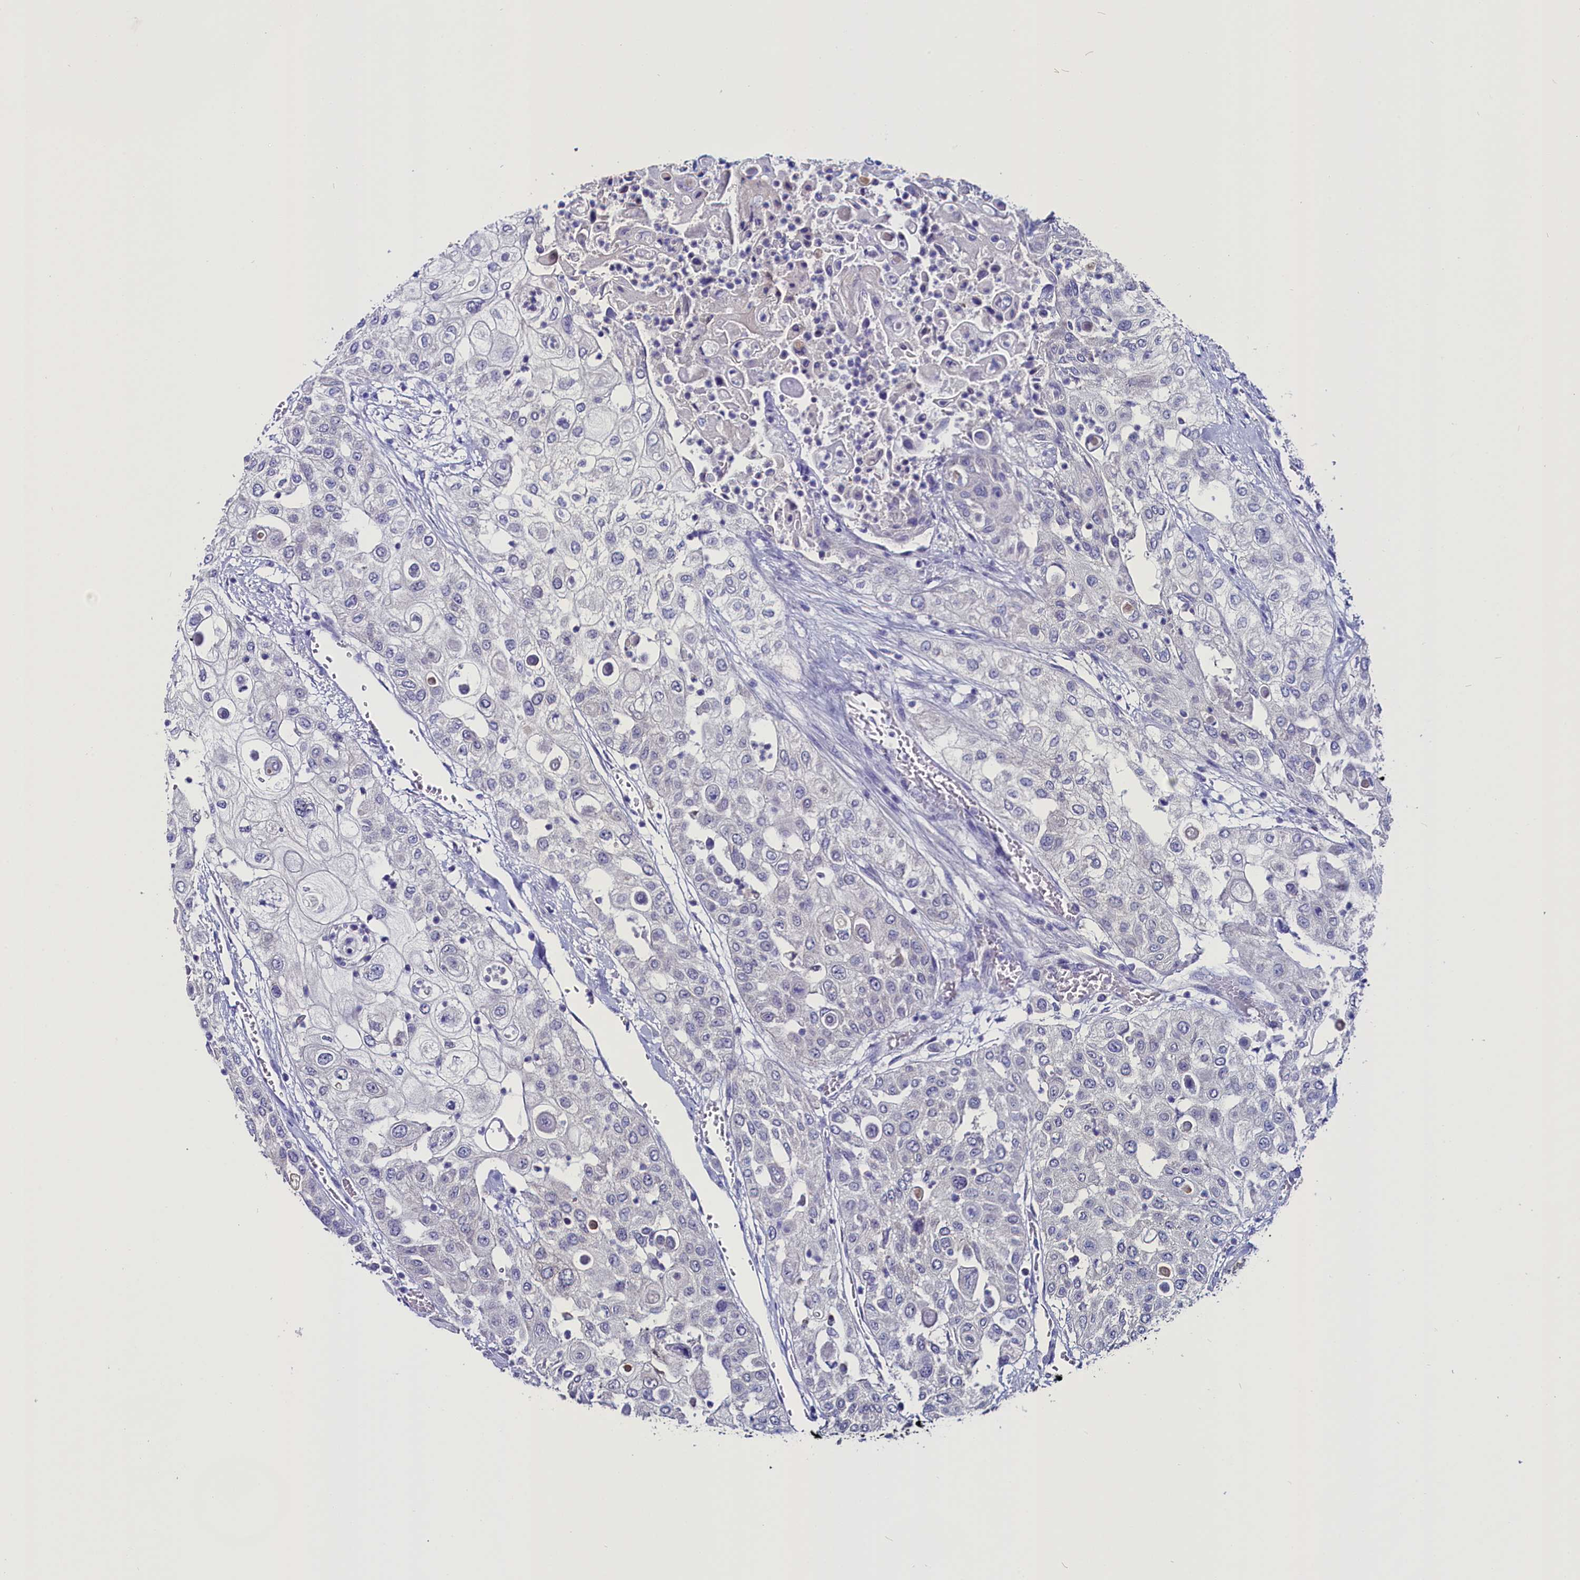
{"staining": {"intensity": "negative", "quantity": "none", "location": "none"}, "tissue": "urothelial cancer", "cell_type": "Tumor cells", "image_type": "cancer", "snomed": [{"axis": "morphology", "description": "Urothelial carcinoma, High grade"}, {"axis": "topography", "description": "Urinary bladder"}], "caption": "DAB (3,3'-diaminobenzidine) immunohistochemical staining of human urothelial cancer displays no significant expression in tumor cells. (Immunohistochemistry (ihc), brightfield microscopy, high magnification).", "gene": "CIAPIN1", "patient": {"sex": "female", "age": 79}}